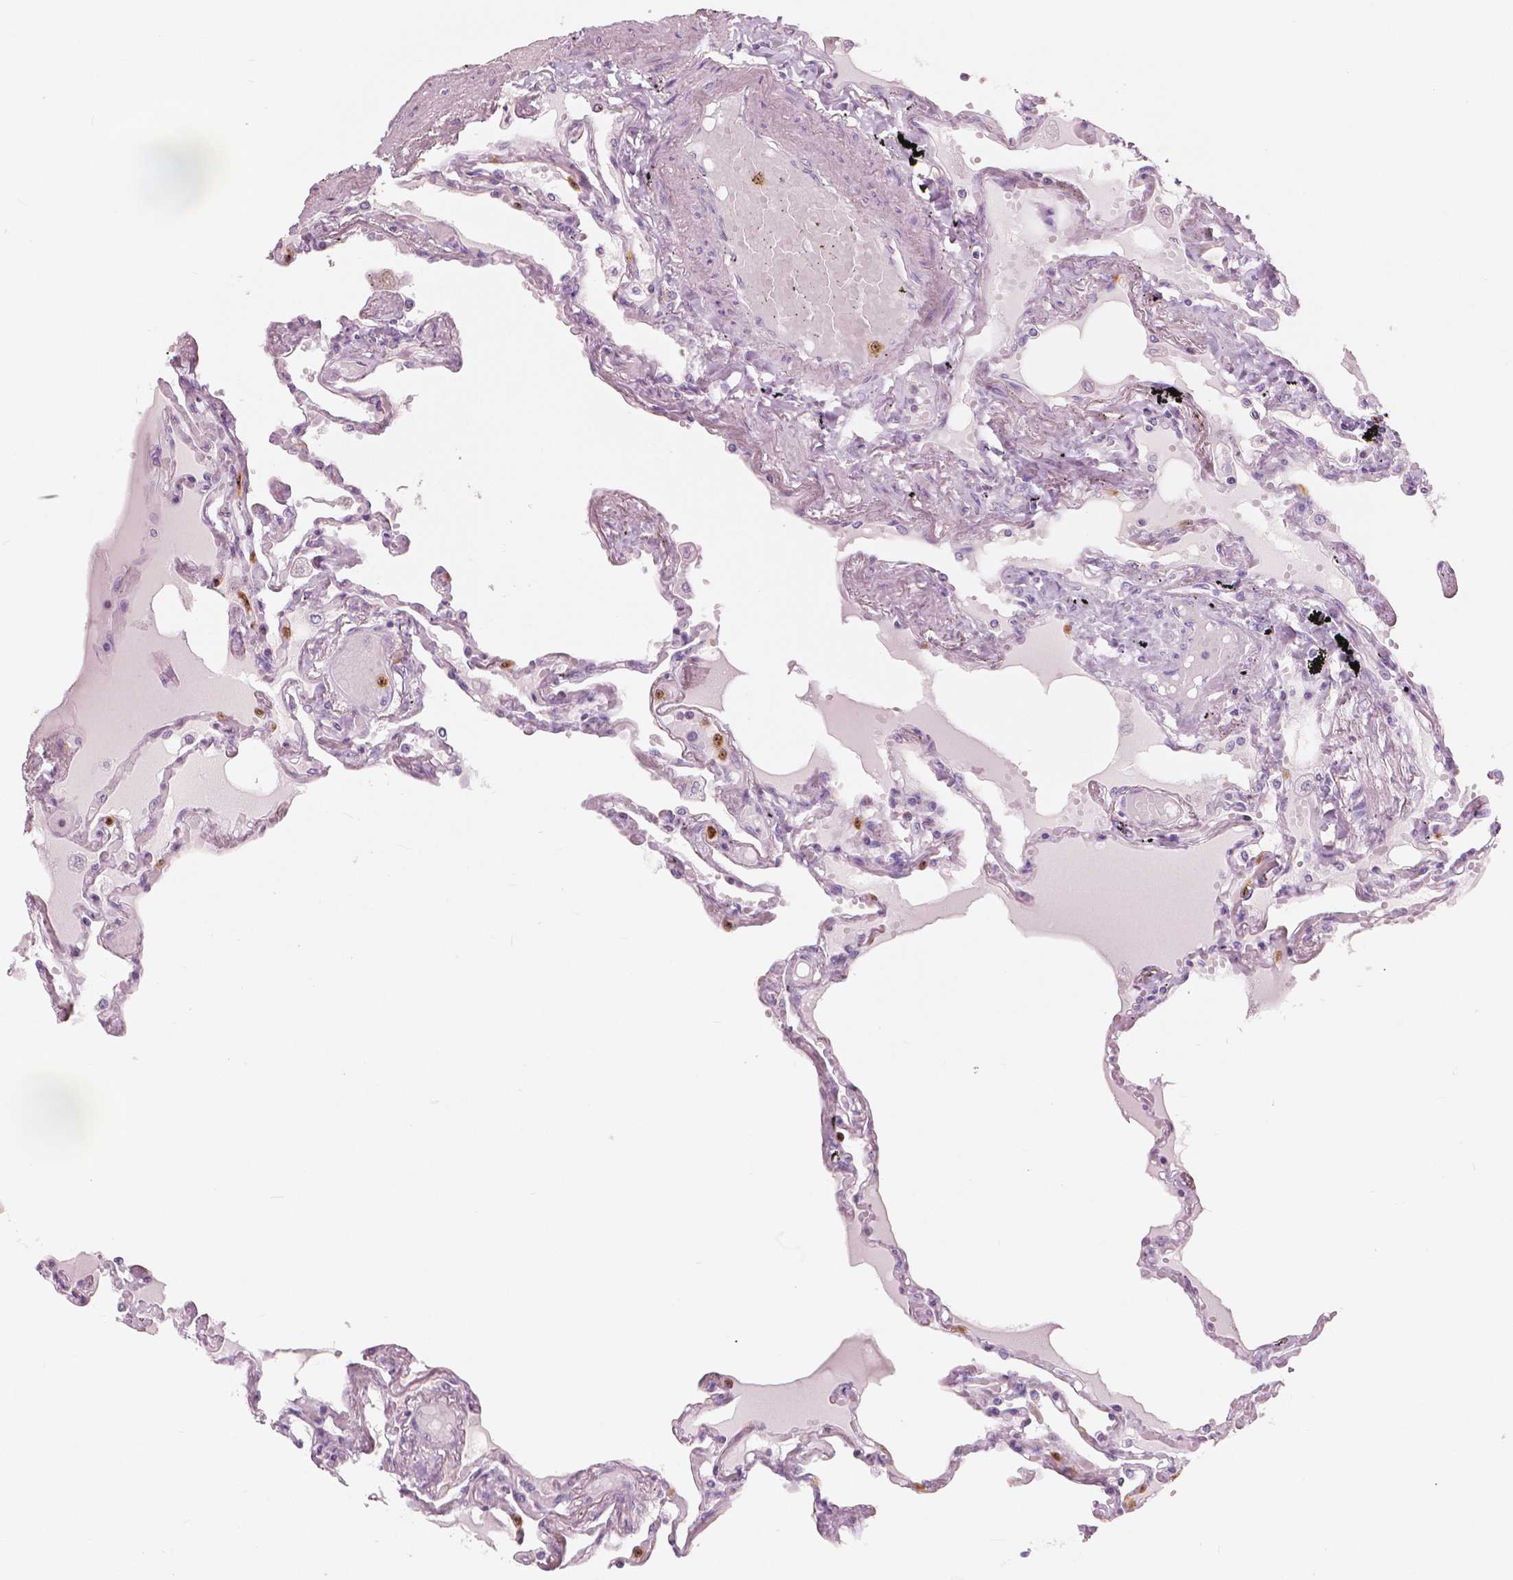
{"staining": {"intensity": "negative", "quantity": "none", "location": "none"}, "tissue": "lung", "cell_type": "Alveolar cells", "image_type": "normal", "snomed": [{"axis": "morphology", "description": "Normal tissue, NOS"}, {"axis": "morphology", "description": "Adenocarcinoma, NOS"}, {"axis": "topography", "description": "Cartilage tissue"}, {"axis": "topography", "description": "Lung"}], "caption": "DAB immunohistochemical staining of unremarkable lung displays no significant expression in alveolar cells. (IHC, brightfield microscopy, high magnification).", "gene": "CXCR2", "patient": {"sex": "female", "age": 67}}